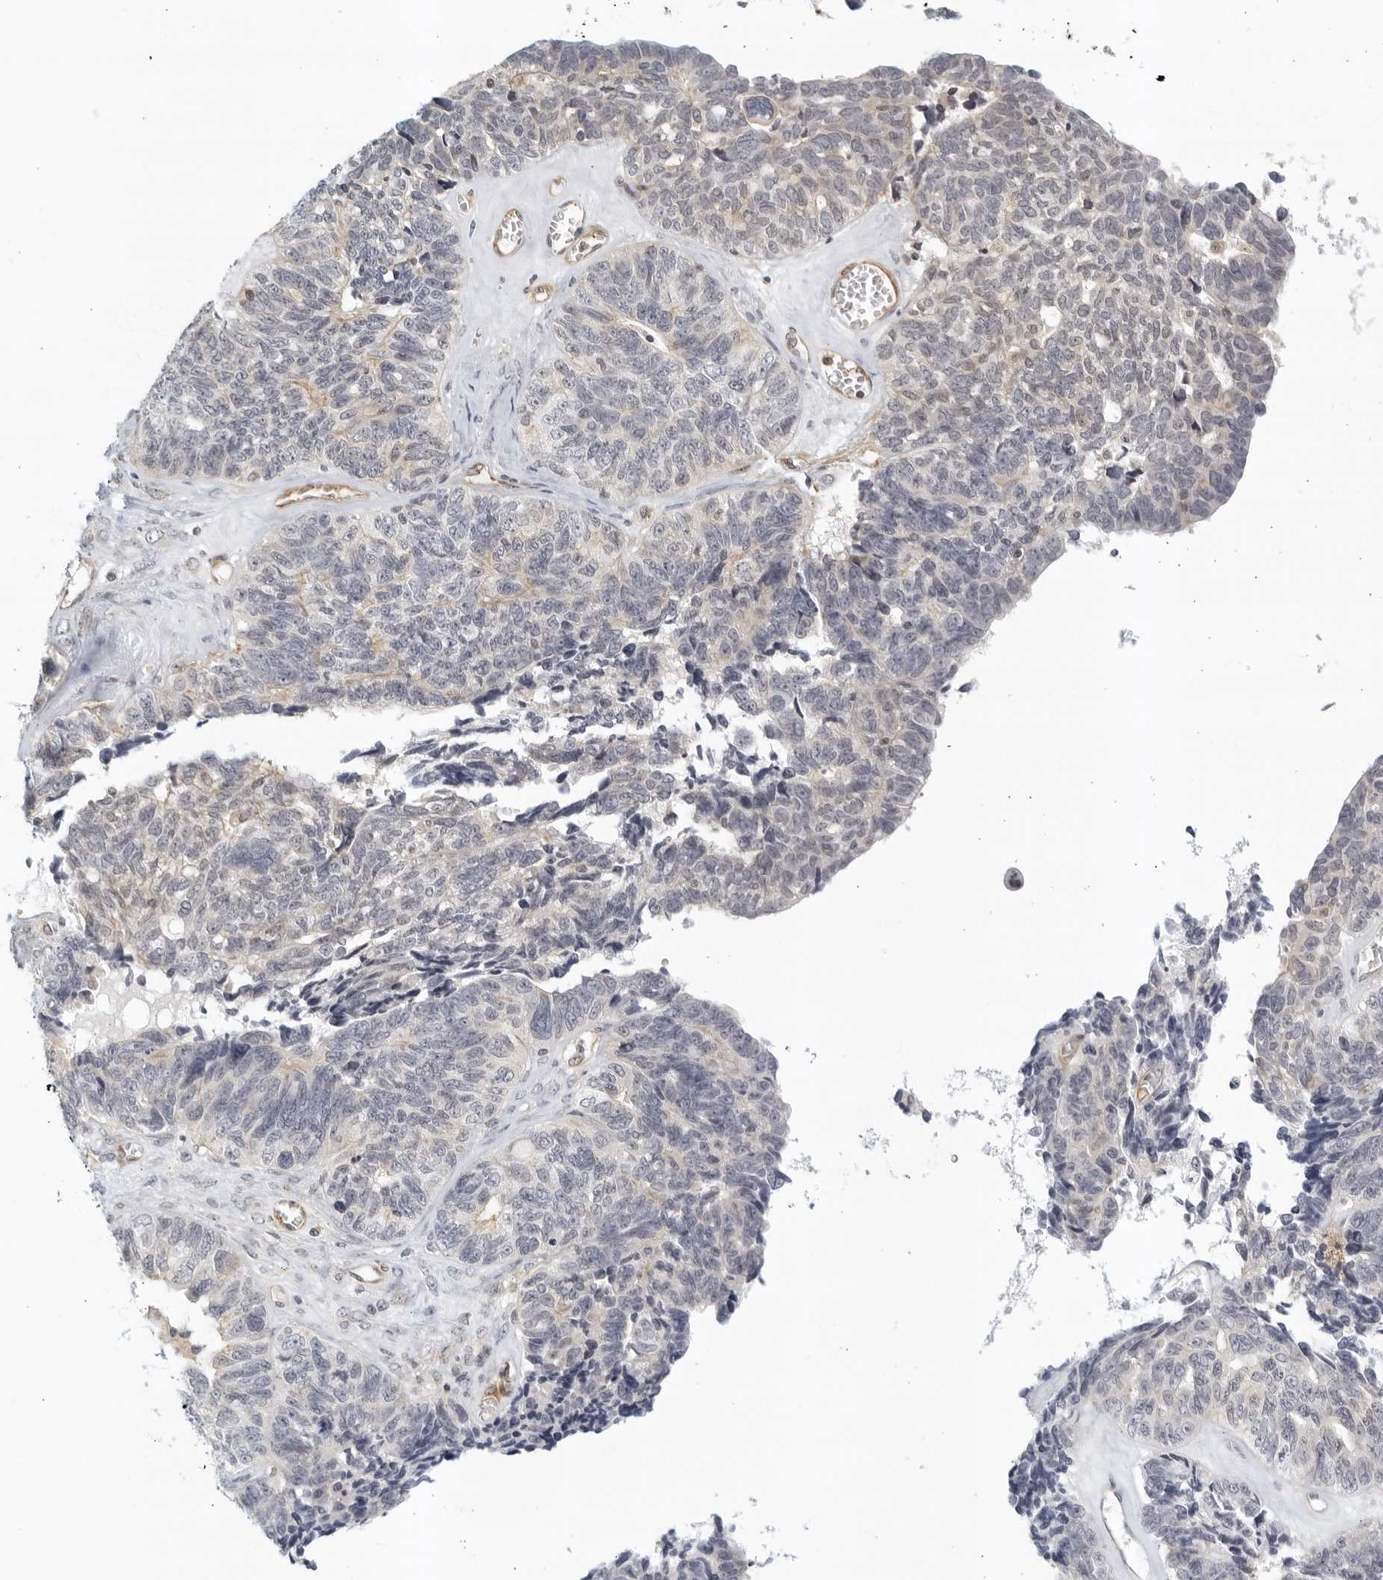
{"staining": {"intensity": "weak", "quantity": "<25%", "location": "cytoplasmic/membranous"}, "tissue": "ovarian cancer", "cell_type": "Tumor cells", "image_type": "cancer", "snomed": [{"axis": "morphology", "description": "Cystadenocarcinoma, serous, NOS"}, {"axis": "topography", "description": "Ovary"}], "caption": "An IHC histopathology image of ovarian cancer (serous cystadenocarcinoma) is shown. There is no staining in tumor cells of ovarian cancer (serous cystadenocarcinoma).", "gene": "SERTAD4", "patient": {"sex": "female", "age": 79}}